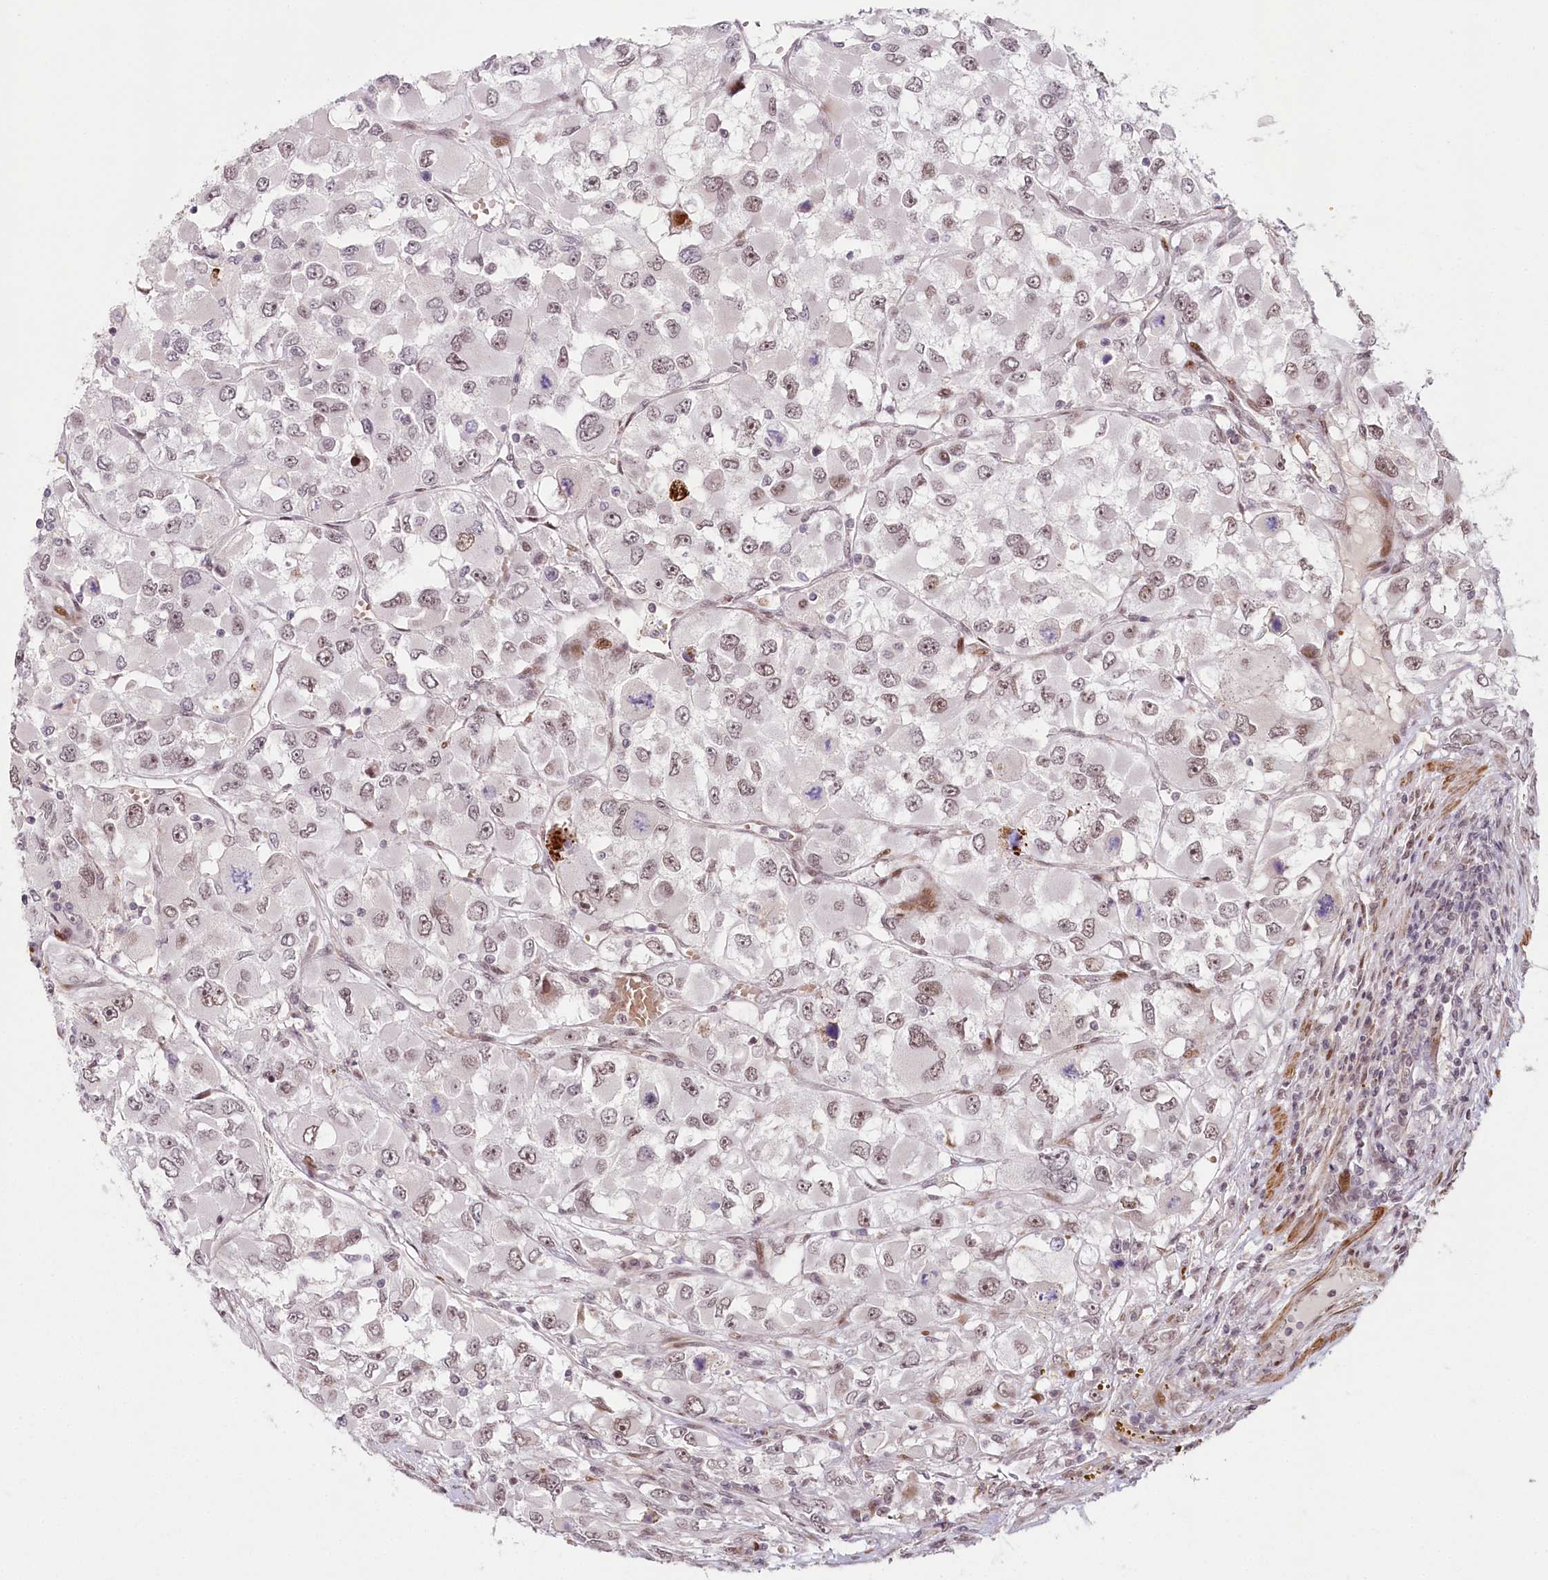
{"staining": {"intensity": "weak", "quantity": "25%-75%", "location": "nuclear"}, "tissue": "renal cancer", "cell_type": "Tumor cells", "image_type": "cancer", "snomed": [{"axis": "morphology", "description": "Adenocarcinoma, NOS"}, {"axis": "topography", "description": "Kidney"}], "caption": "Protein expression analysis of human renal cancer reveals weak nuclear staining in about 25%-75% of tumor cells.", "gene": "FAM204A", "patient": {"sex": "female", "age": 52}}